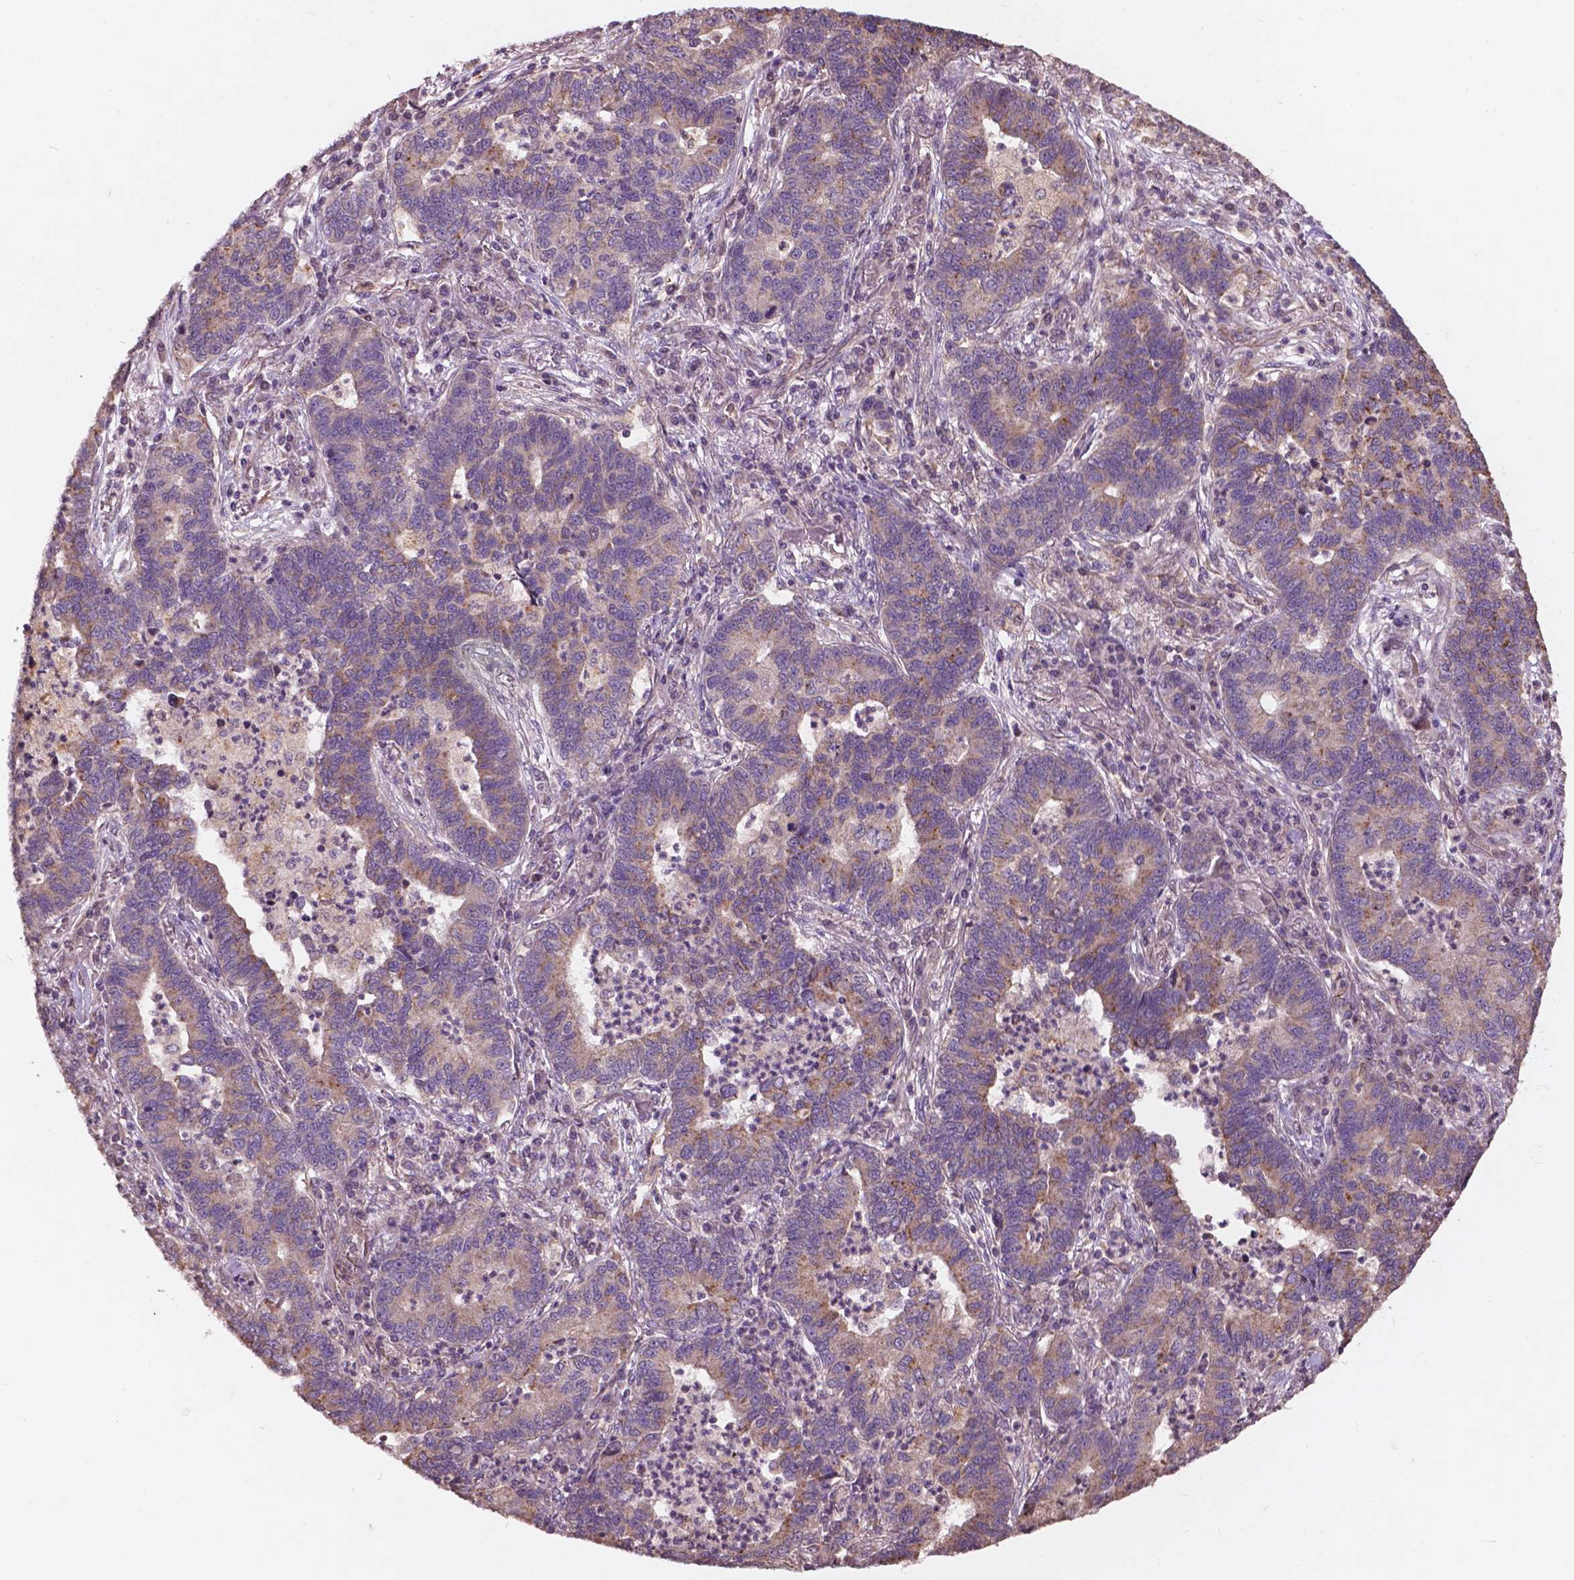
{"staining": {"intensity": "weak", "quantity": "25%-75%", "location": "cytoplasmic/membranous"}, "tissue": "lung cancer", "cell_type": "Tumor cells", "image_type": "cancer", "snomed": [{"axis": "morphology", "description": "Adenocarcinoma, NOS"}, {"axis": "topography", "description": "Lung"}], "caption": "Immunohistochemistry (DAB) staining of human lung cancer demonstrates weak cytoplasmic/membranous protein staining in approximately 25%-75% of tumor cells.", "gene": "CDC42BPA", "patient": {"sex": "female", "age": 57}}